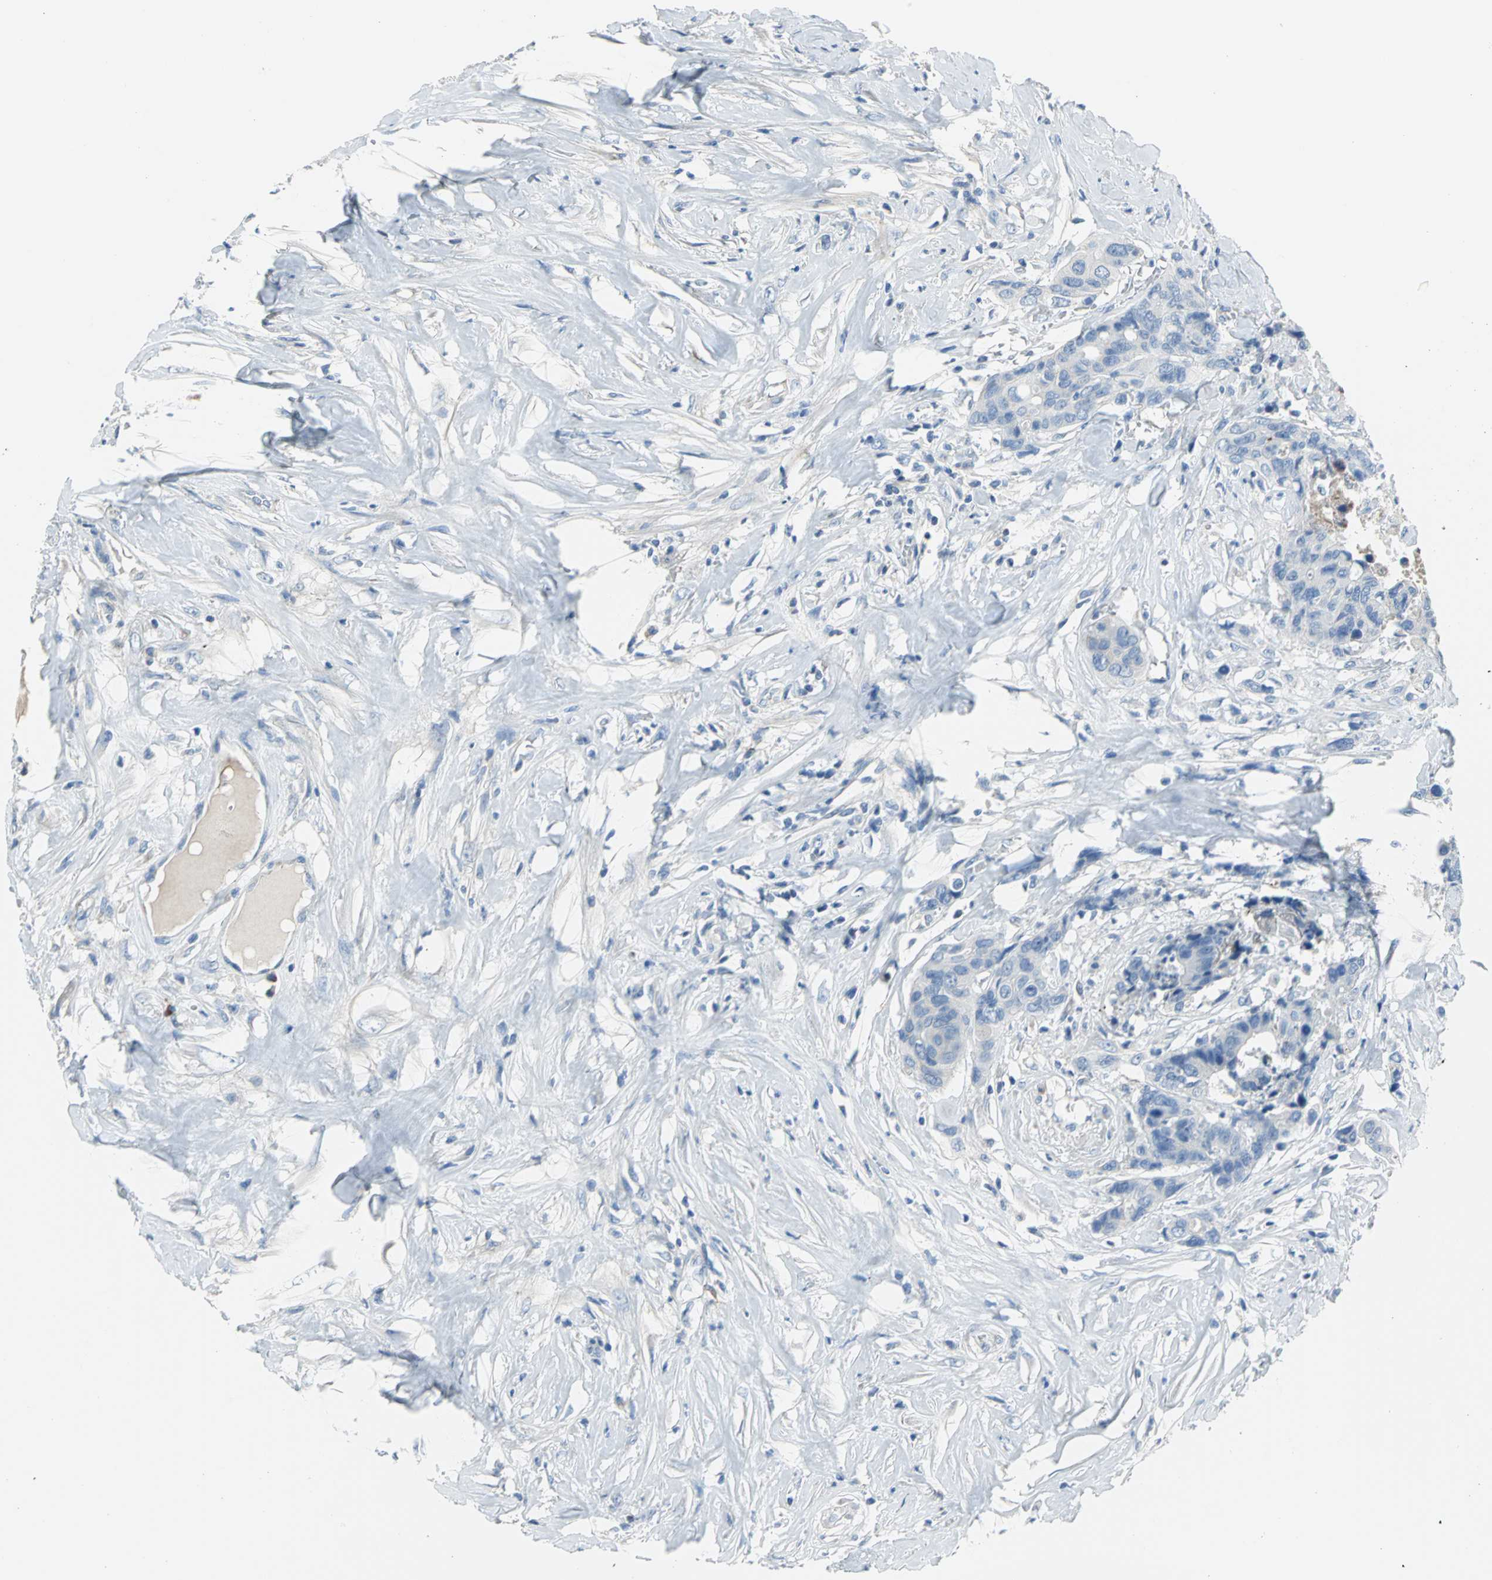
{"staining": {"intensity": "negative", "quantity": "none", "location": "none"}, "tissue": "colorectal cancer", "cell_type": "Tumor cells", "image_type": "cancer", "snomed": [{"axis": "morphology", "description": "Adenocarcinoma, NOS"}, {"axis": "topography", "description": "Rectum"}], "caption": "Human colorectal cancer stained for a protein using immunohistochemistry demonstrates no expression in tumor cells.", "gene": "ALOX15", "patient": {"sex": "male", "age": 55}}